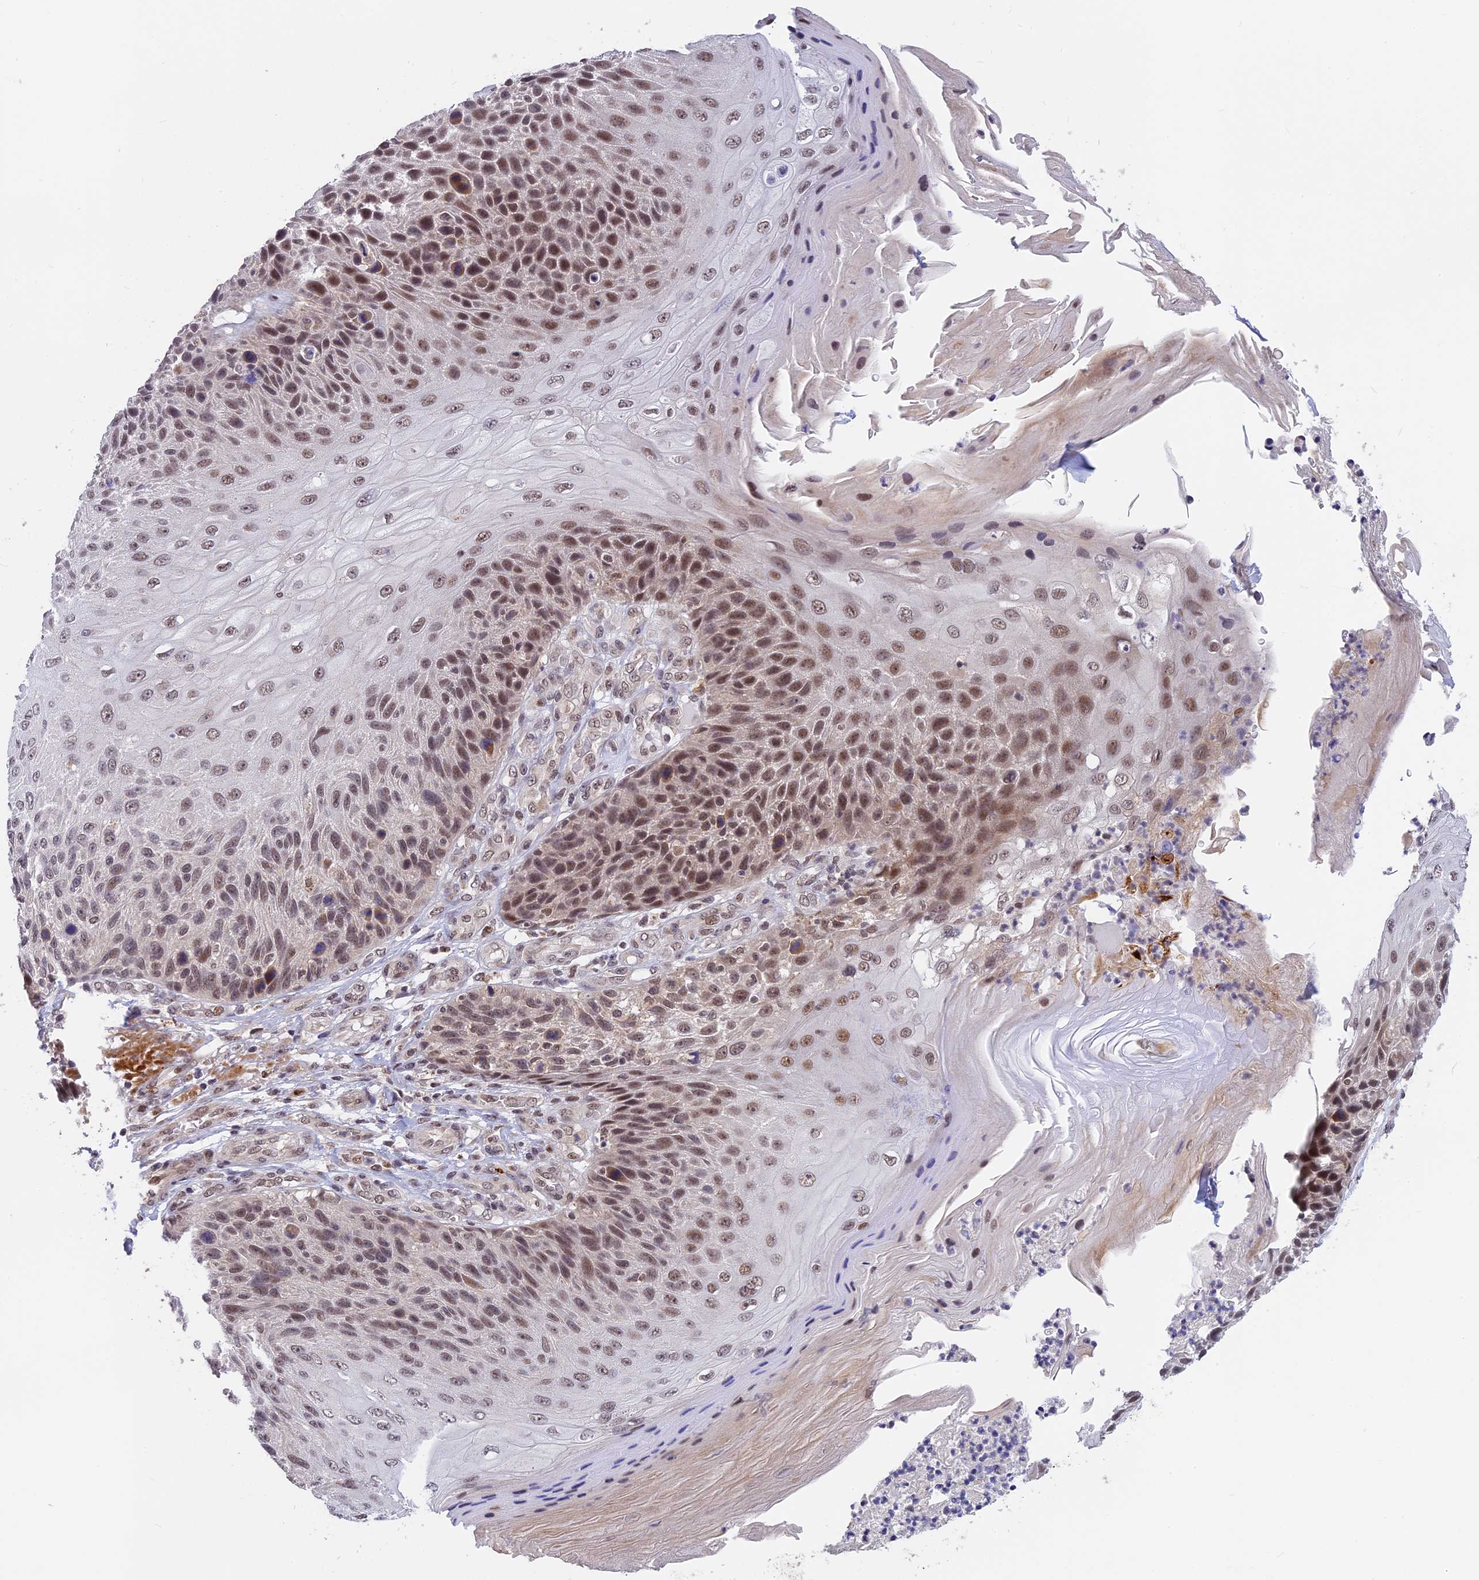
{"staining": {"intensity": "moderate", "quantity": ">75%", "location": "nuclear"}, "tissue": "skin cancer", "cell_type": "Tumor cells", "image_type": "cancer", "snomed": [{"axis": "morphology", "description": "Squamous cell carcinoma, NOS"}, {"axis": "topography", "description": "Skin"}], "caption": "Skin cancer tissue demonstrates moderate nuclear staining in about >75% of tumor cells, visualized by immunohistochemistry.", "gene": "POLR2C", "patient": {"sex": "female", "age": 88}}